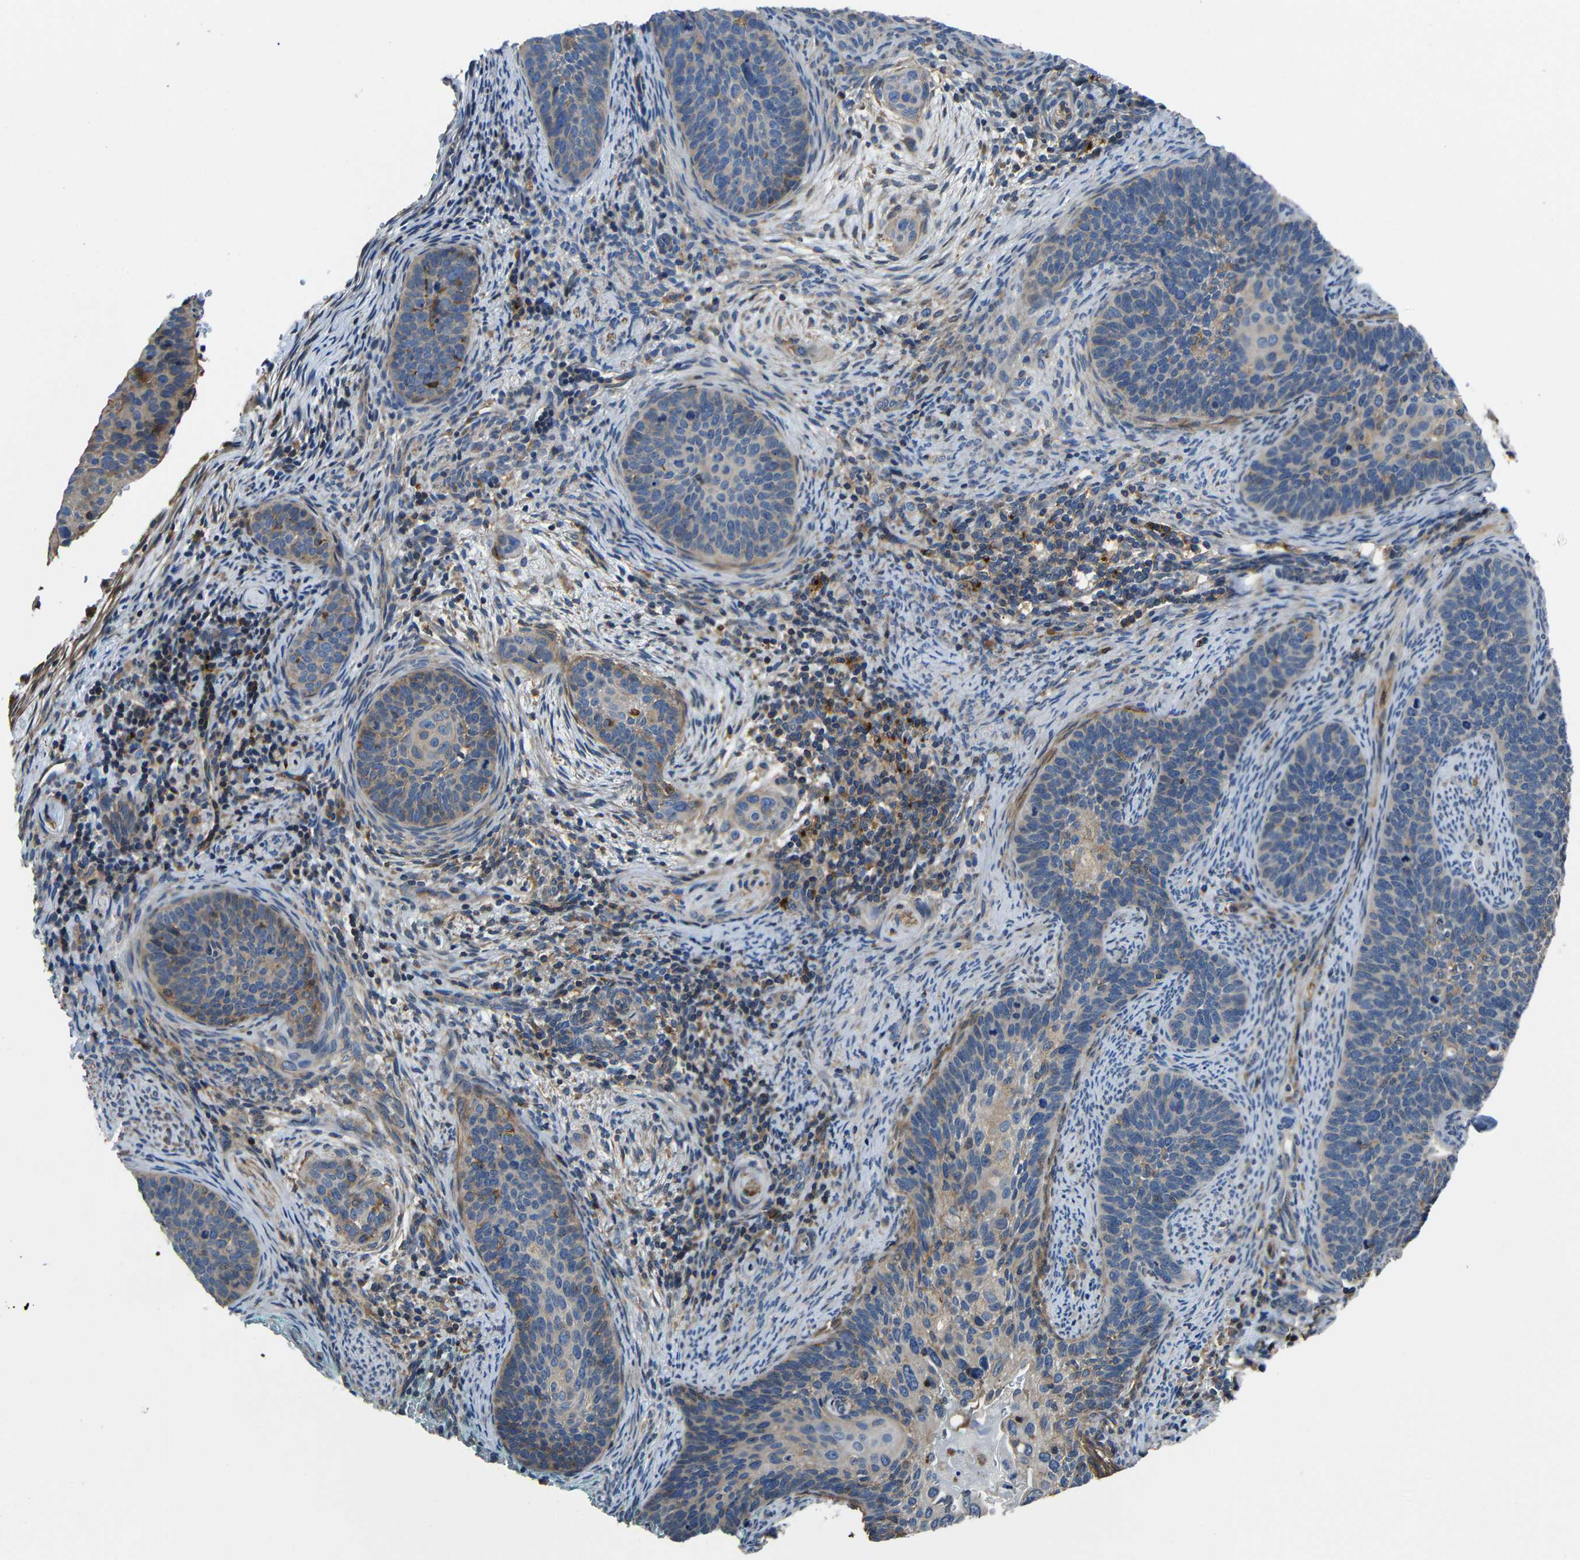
{"staining": {"intensity": "weak", "quantity": ">75%", "location": "cytoplasmic/membranous"}, "tissue": "cervical cancer", "cell_type": "Tumor cells", "image_type": "cancer", "snomed": [{"axis": "morphology", "description": "Squamous cell carcinoma, NOS"}, {"axis": "topography", "description": "Cervix"}], "caption": "Cervical cancer (squamous cell carcinoma) stained with a protein marker displays weak staining in tumor cells.", "gene": "GDI1", "patient": {"sex": "female", "age": 33}}